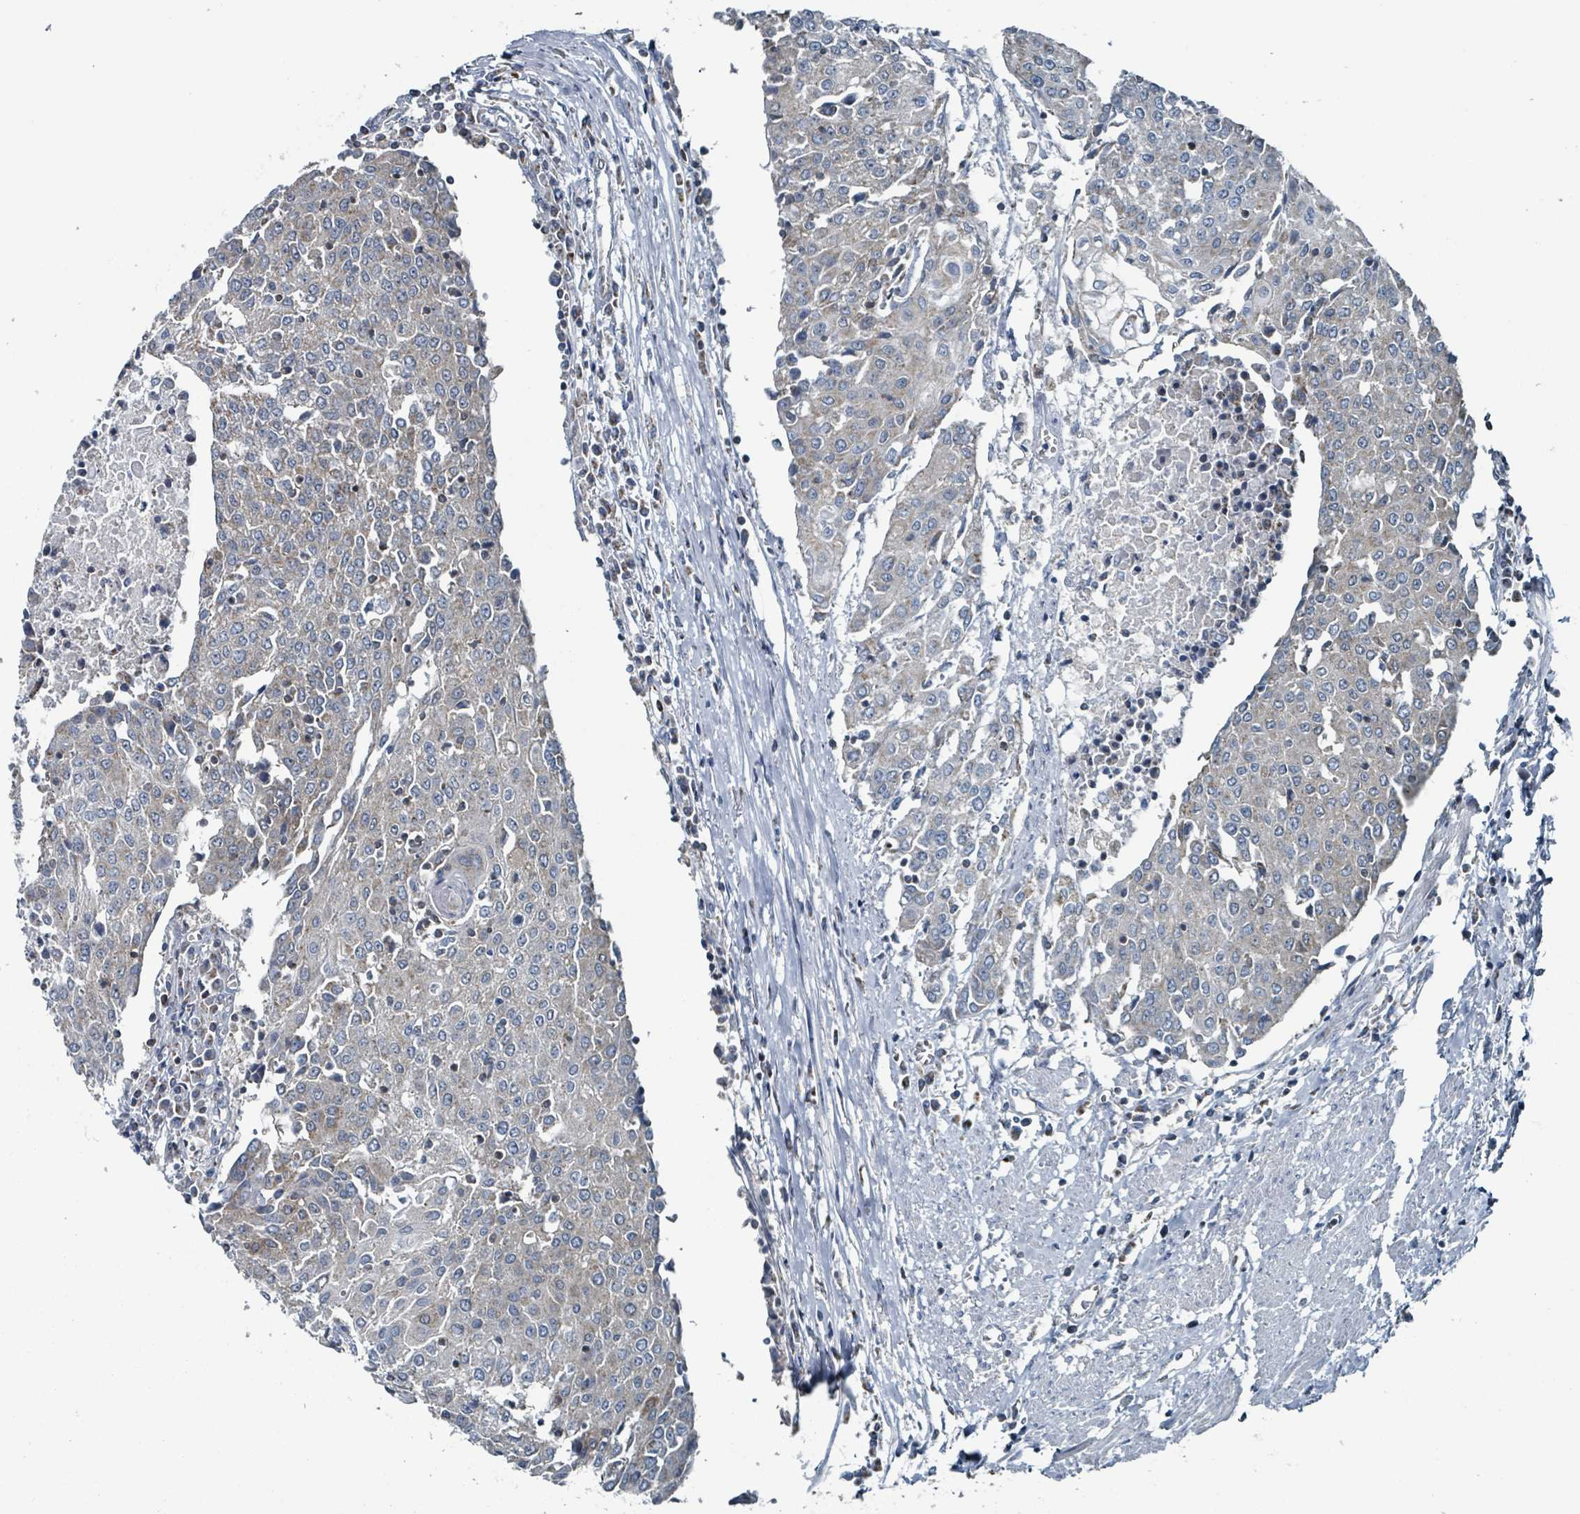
{"staining": {"intensity": "weak", "quantity": "<25%", "location": "cytoplasmic/membranous"}, "tissue": "urothelial cancer", "cell_type": "Tumor cells", "image_type": "cancer", "snomed": [{"axis": "morphology", "description": "Urothelial carcinoma, High grade"}, {"axis": "topography", "description": "Urinary bladder"}], "caption": "Immunohistochemistry histopathology image of human urothelial cancer stained for a protein (brown), which reveals no positivity in tumor cells.", "gene": "ABHD18", "patient": {"sex": "female", "age": 85}}